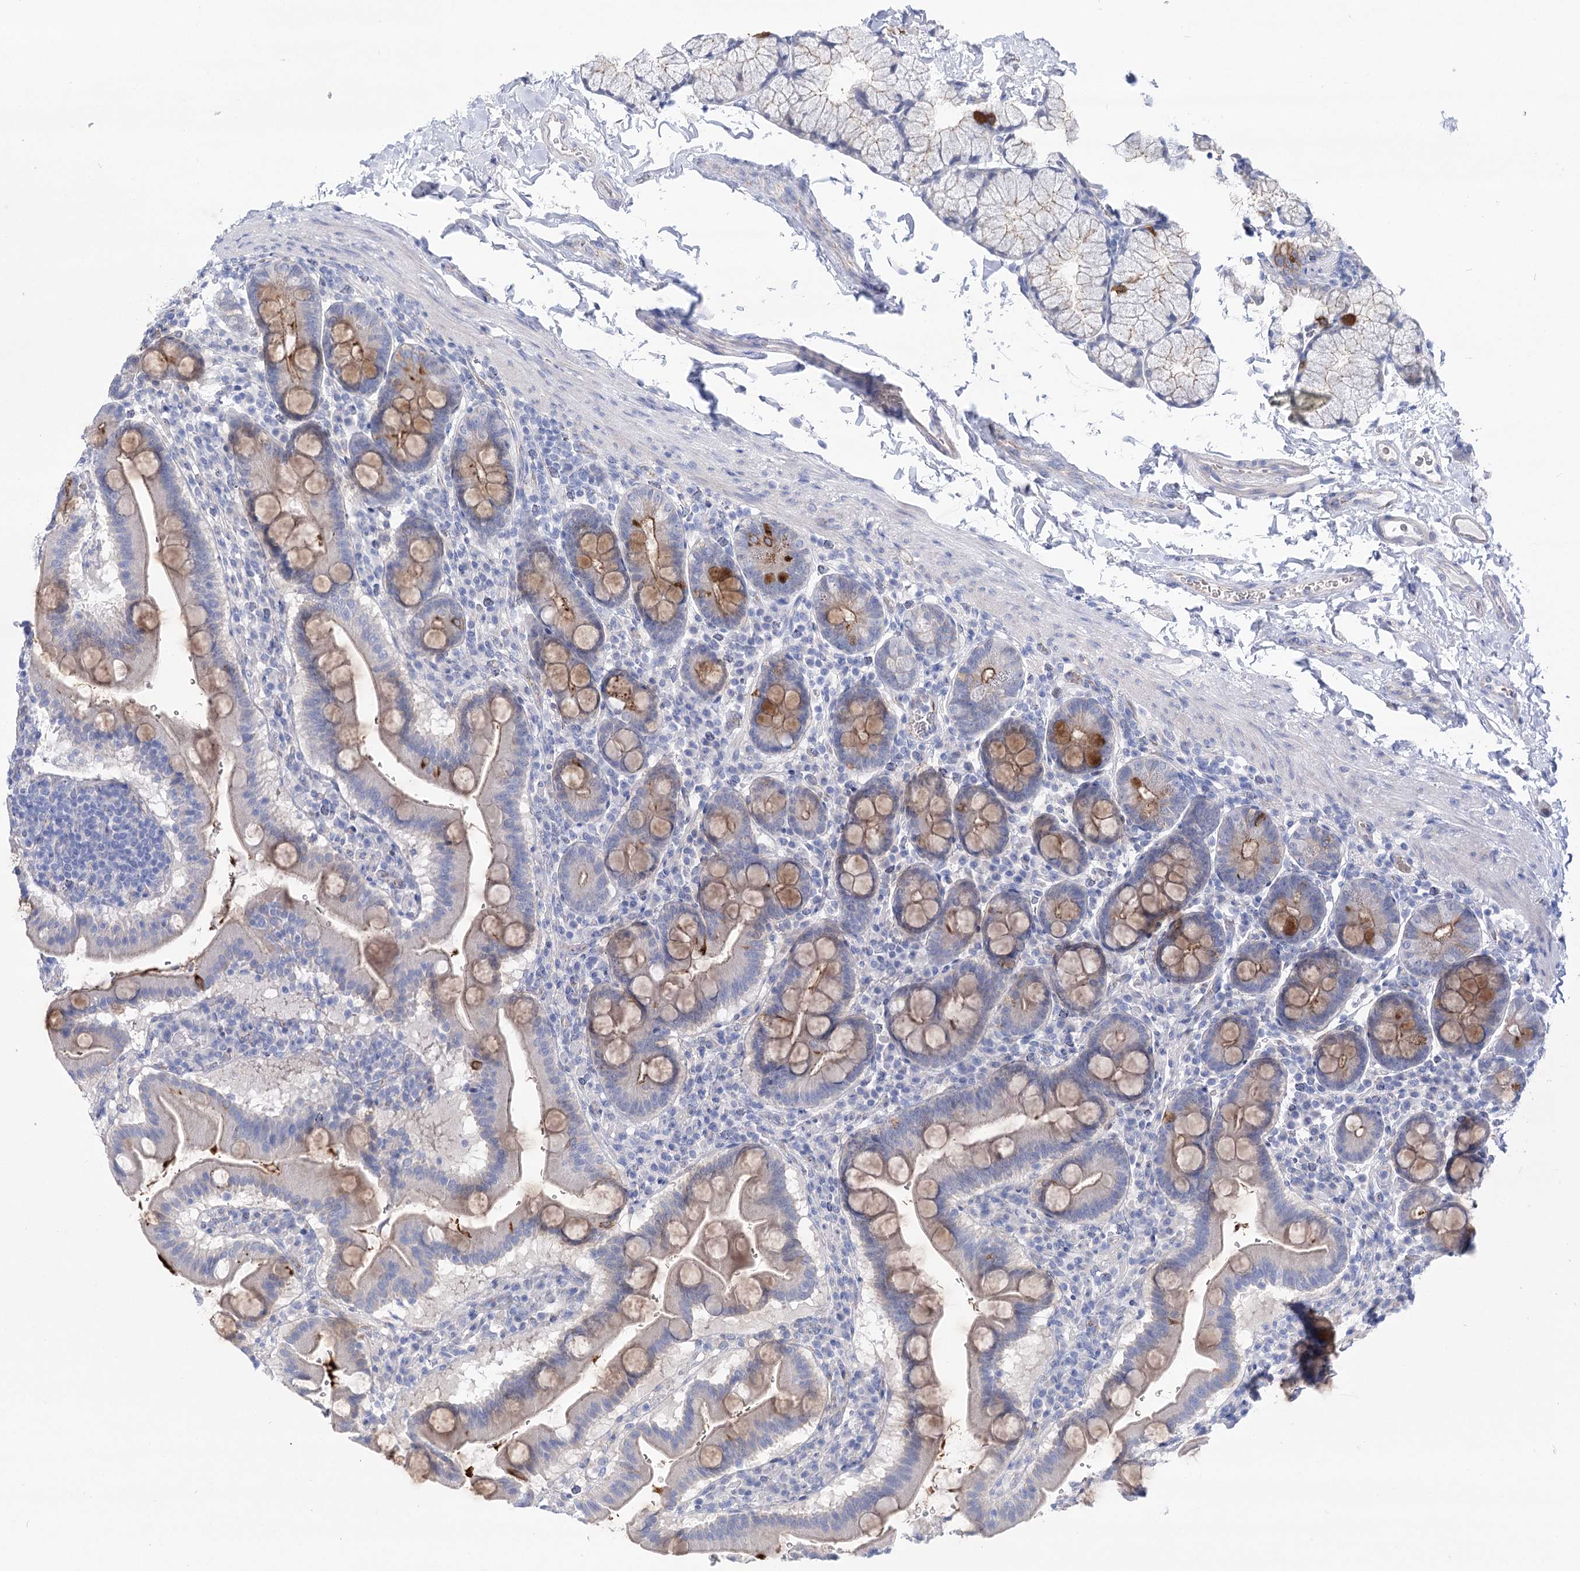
{"staining": {"intensity": "moderate", "quantity": "25%-75%", "location": "cytoplasmic/membranous"}, "tissue": "duodenum", "cell_type": "Glandular cells", "image_type": "normal", "snomed": [{"axis": "morphology", "description": "Normal tissue, NOS"}, {"axis": "morphology", "description": "Adenocarcinoma, NOS"}, {"axis": "topography", "description": "Pancreas"}, {"axis": "topography", "description": "Duodenum"}], "caption": "Brown immunohistochemical staining in normal duodenum exhibits moderate cytoplasmic/membranous positivity in approximately 25%-75% of glandular cells.", "gene": "NRAP", "patient": {"sex": "male", "age": 50}}